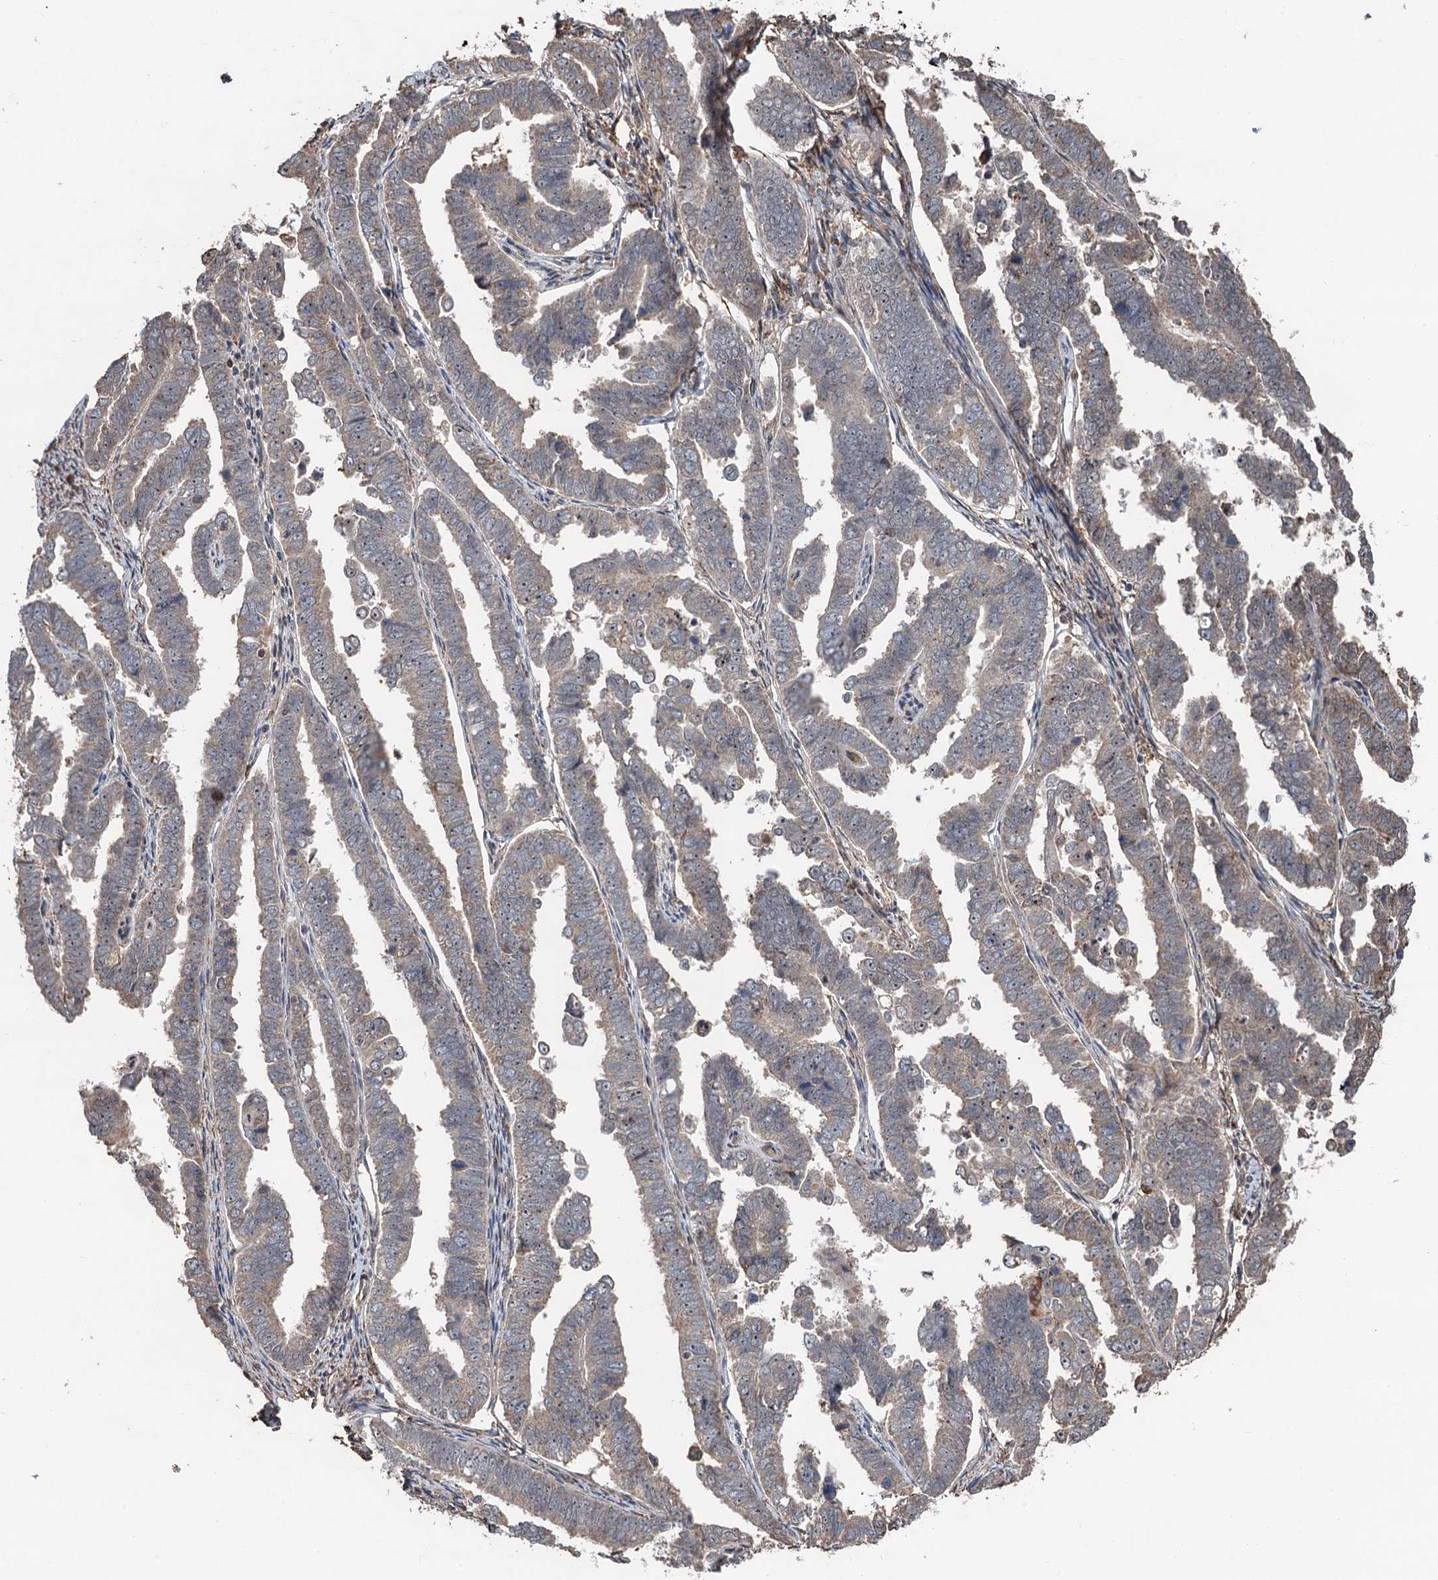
{"staining": {"intensity": "moderate", "quantity": ">75%", "location": "cytoplasmic/membranous"}, "tissue": "endometrial cancer", "cell_type": "Tumor cells", "image_type": "cancer", "snomed": [{"axis": "morphology", "description": "Adenocarcinoma, NOS"}, {"axis": "topography", "description": "Endometrium"}], "caption": "The photomicrograph exhibits immunohistochemical staining of endometrial cancer. There is moderate cytoplasmic/membranous expression is seen in about >75% of tumor cells. (IHC, brightfield microscopy, high magnification).", "gene": "TMA16", "patient": {"sex": "female", "age": 75}}